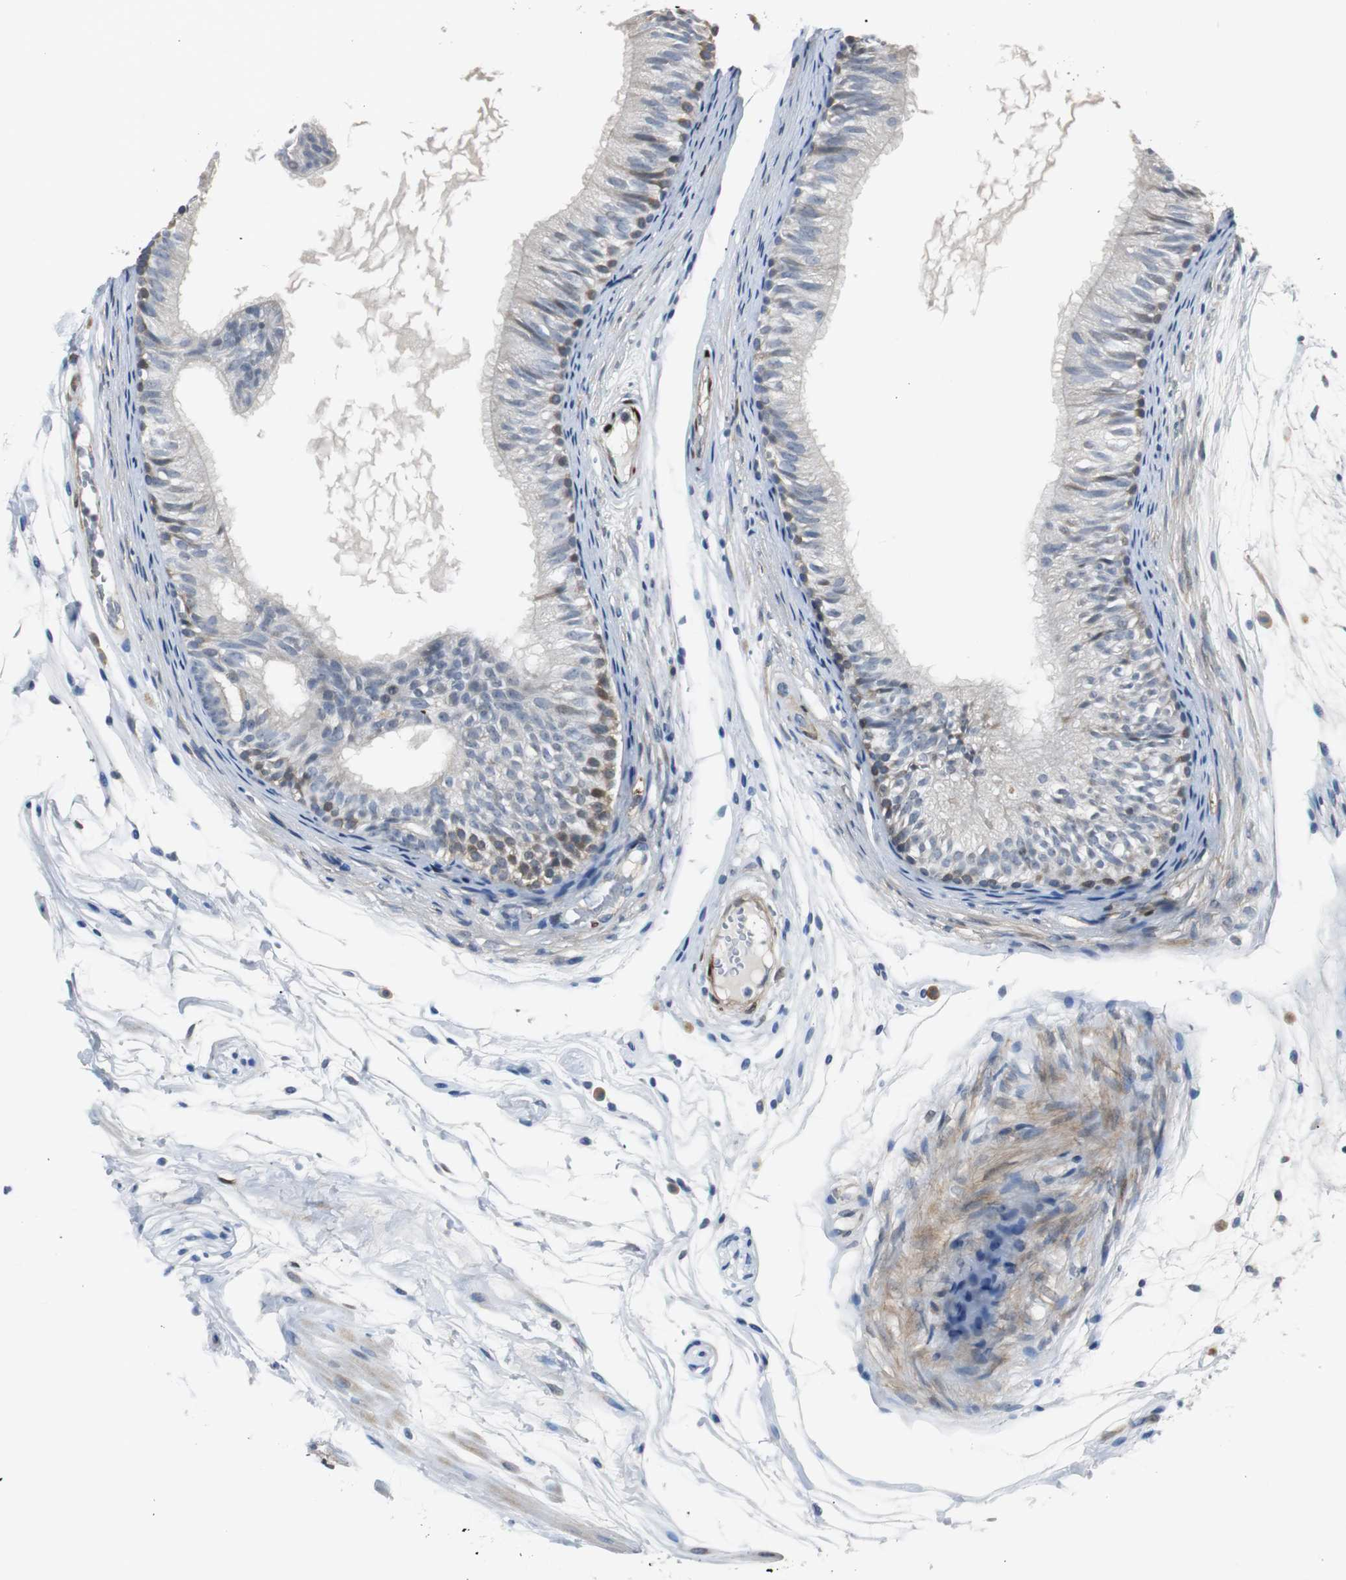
{"staining": {"intensity": "moderate", "quantity": "<25%", "location": "cytoplasmic/membranous,nuclear"}, "tissue": "epididymis", "cell_type": "Glandular cells", "image_type": "normal", "snomed": [{"axis": "morphology", "description": "Normal tissue, NOS"}, {"axis": "morphology", "description": "Atrophy, NOS"}, {"axis": "topography", "description": "Testis"}, {"axis": "topography", "description": "Epididymis"}], "caption": "Protein expression analysis of unremarkable epididymis demonstrates moderate cytoplasmic/membranous,nuclear positivity in about <25% of glandular cells. Immunohistochemistry stains the protein in brown and the nuclei are stained blue.", "gene": "FHL2", "patient": {"sex": "male", "age": 18}}